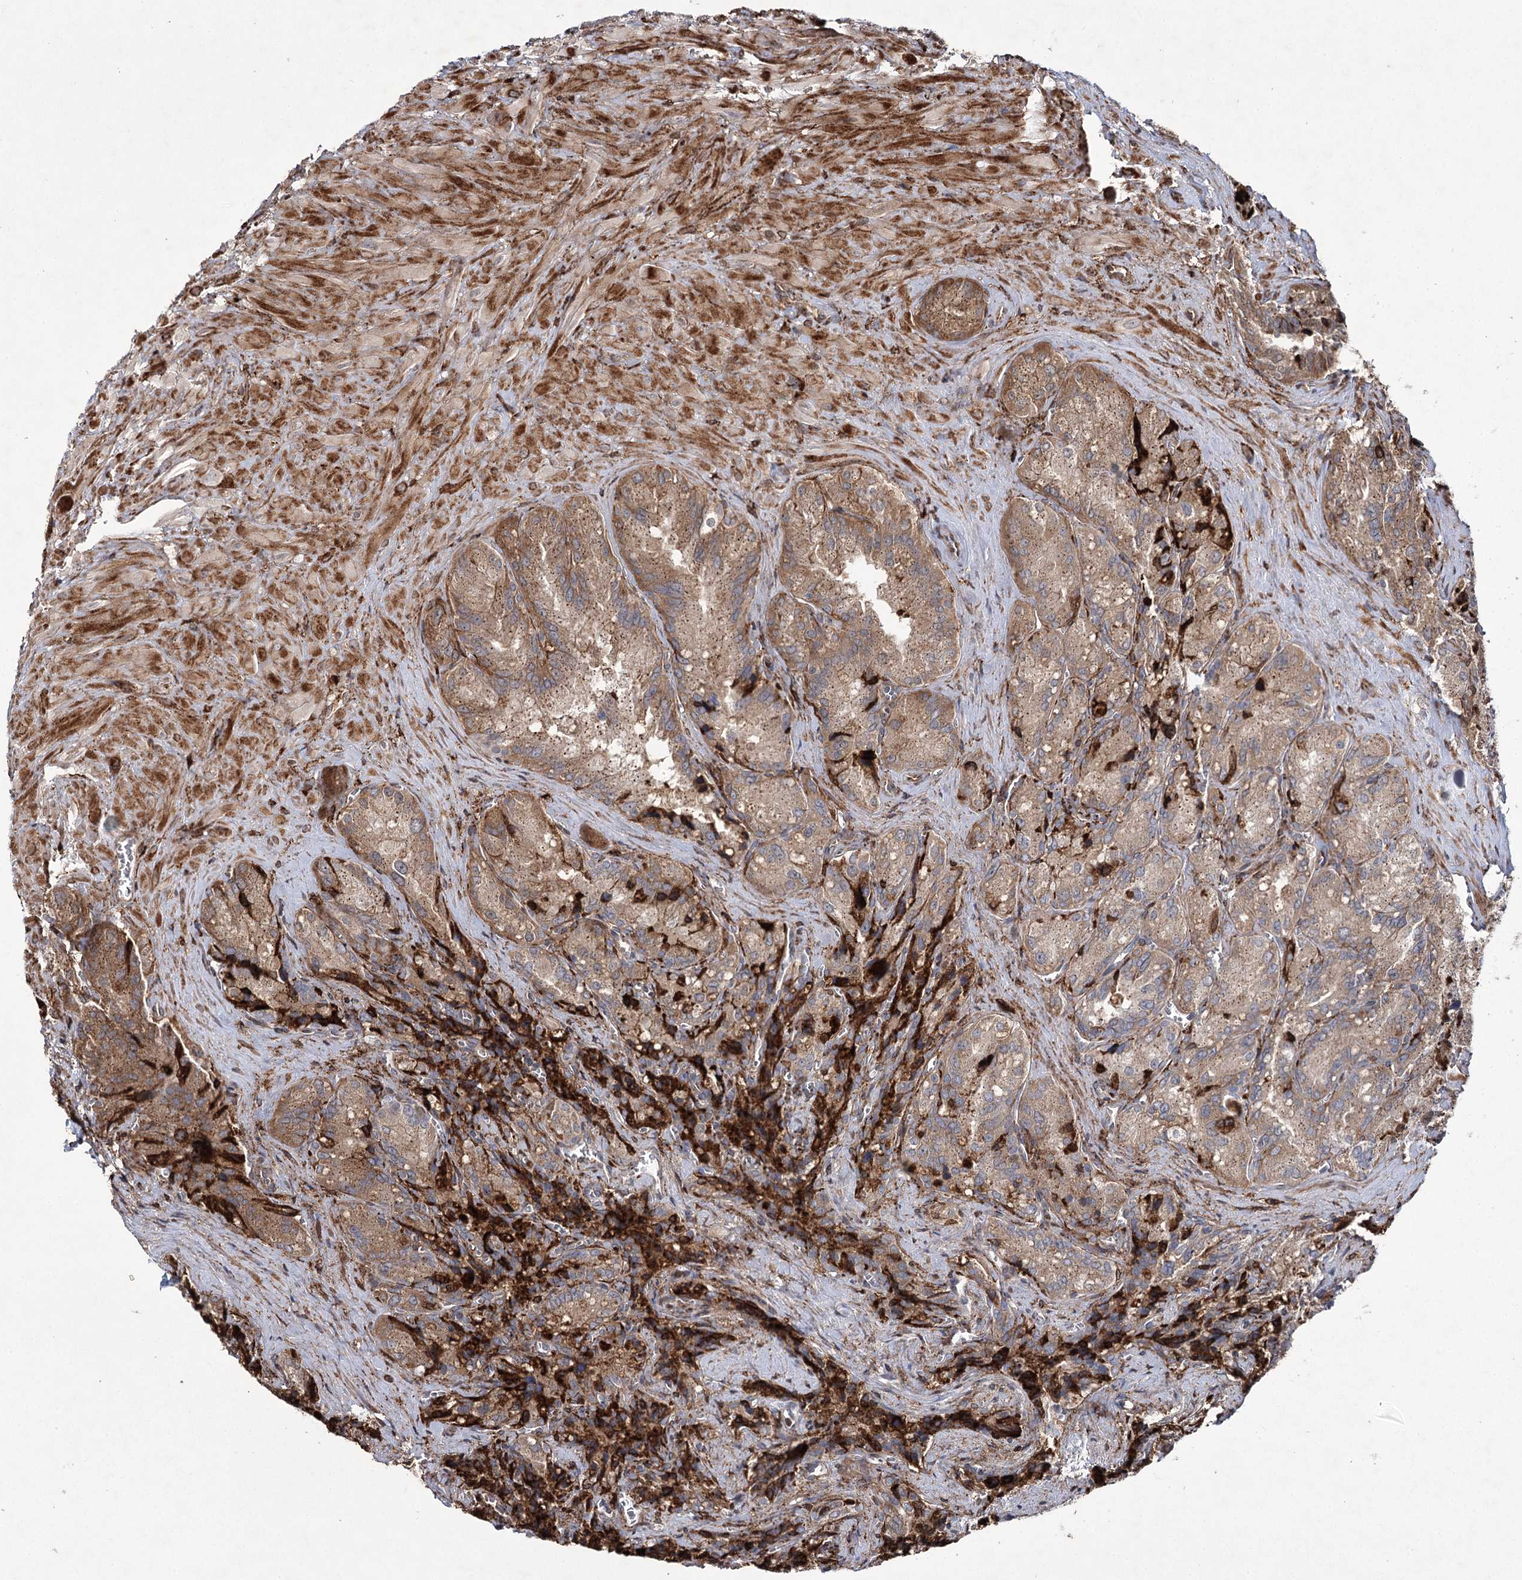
{"staining": {"intensity": "moderate", "quantity": "25%-75%", "location": "cytoplasmic/membranous"}, "tissue": "seminal vesicle", "cell_type": "Glandular cells", "image_type": "normal", "snomed": [{"axis": "morphology", "description": "Normal tissue, NOS"}, {"axis": "topography", "description": "Seminal veicle"}], "caption": "Normal seminal vesicle demonstrates moderate cytoplasmic/membranous positivity in about 25%-75% of glandular cells, visualized by immunohistochemistry. The staining was performed using DAB (3,3'-diaminobenzidine), with brown indicating positive protein expression. Nuclei are stained blue with hematoxylin.", "gene": "DCUN1D4", "patient": {"sex": "male", "age": 62}}